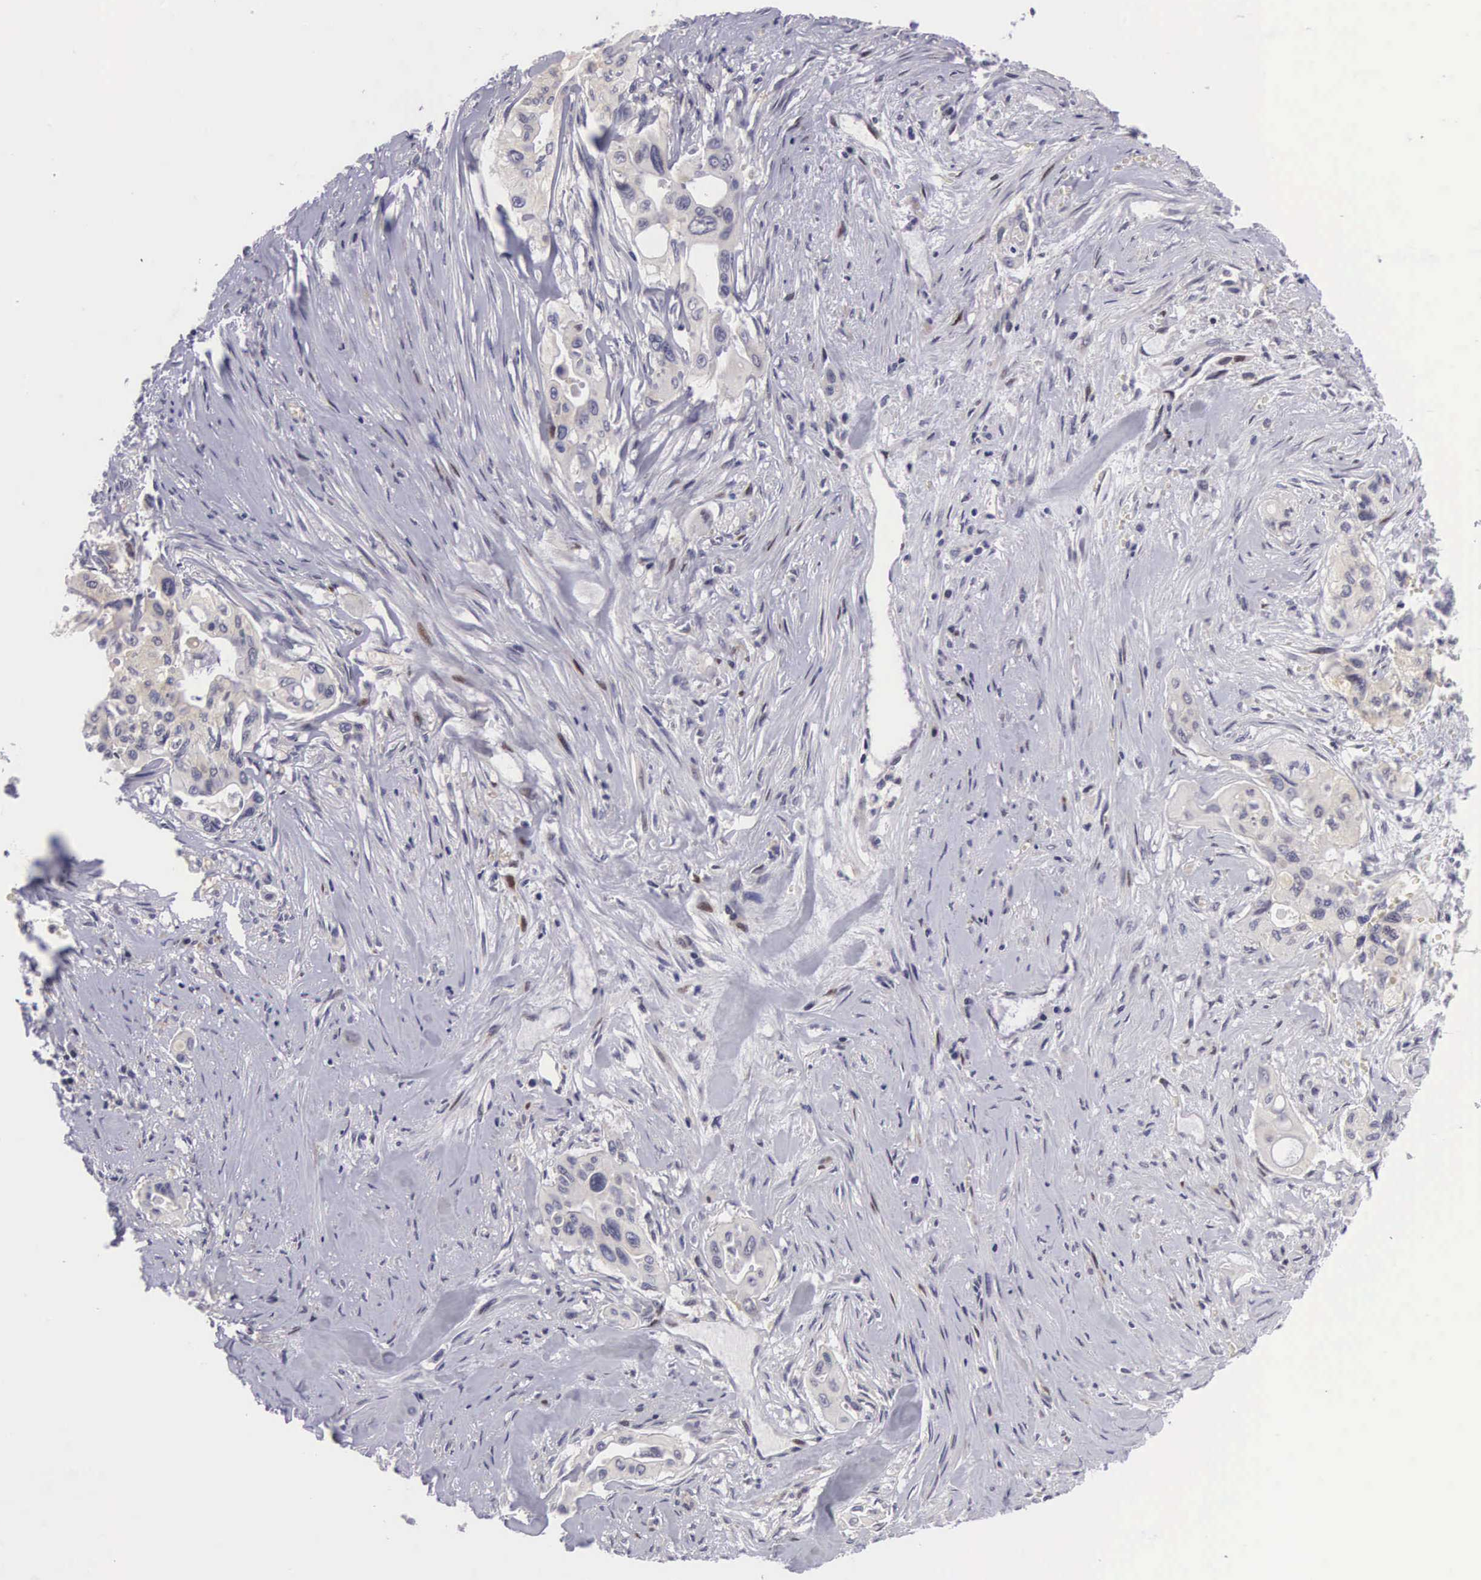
{"staining": {"intensity": "weak", "quantity": "25%-75%", "location": "cytoplasmic/membranous"}, "tissue": "pancreatic cancer", "cell_type": "Tumor cells", "image_type": "cancer", "snomed": [{"axis": "morphology", "description": "Adenocarcinoma, NOS"}, {"axis": "topography", "description": "Pancreas"}], "caption": "IHC (DAB) staining of human pancreatic cancer (adenocarcinoma) displays weak cytoplasmic/membranous protein staining in approximately 25%-75% of tumor cells.", "gene": "EMID1", "patient": {"sex": "male", "age": 77}}